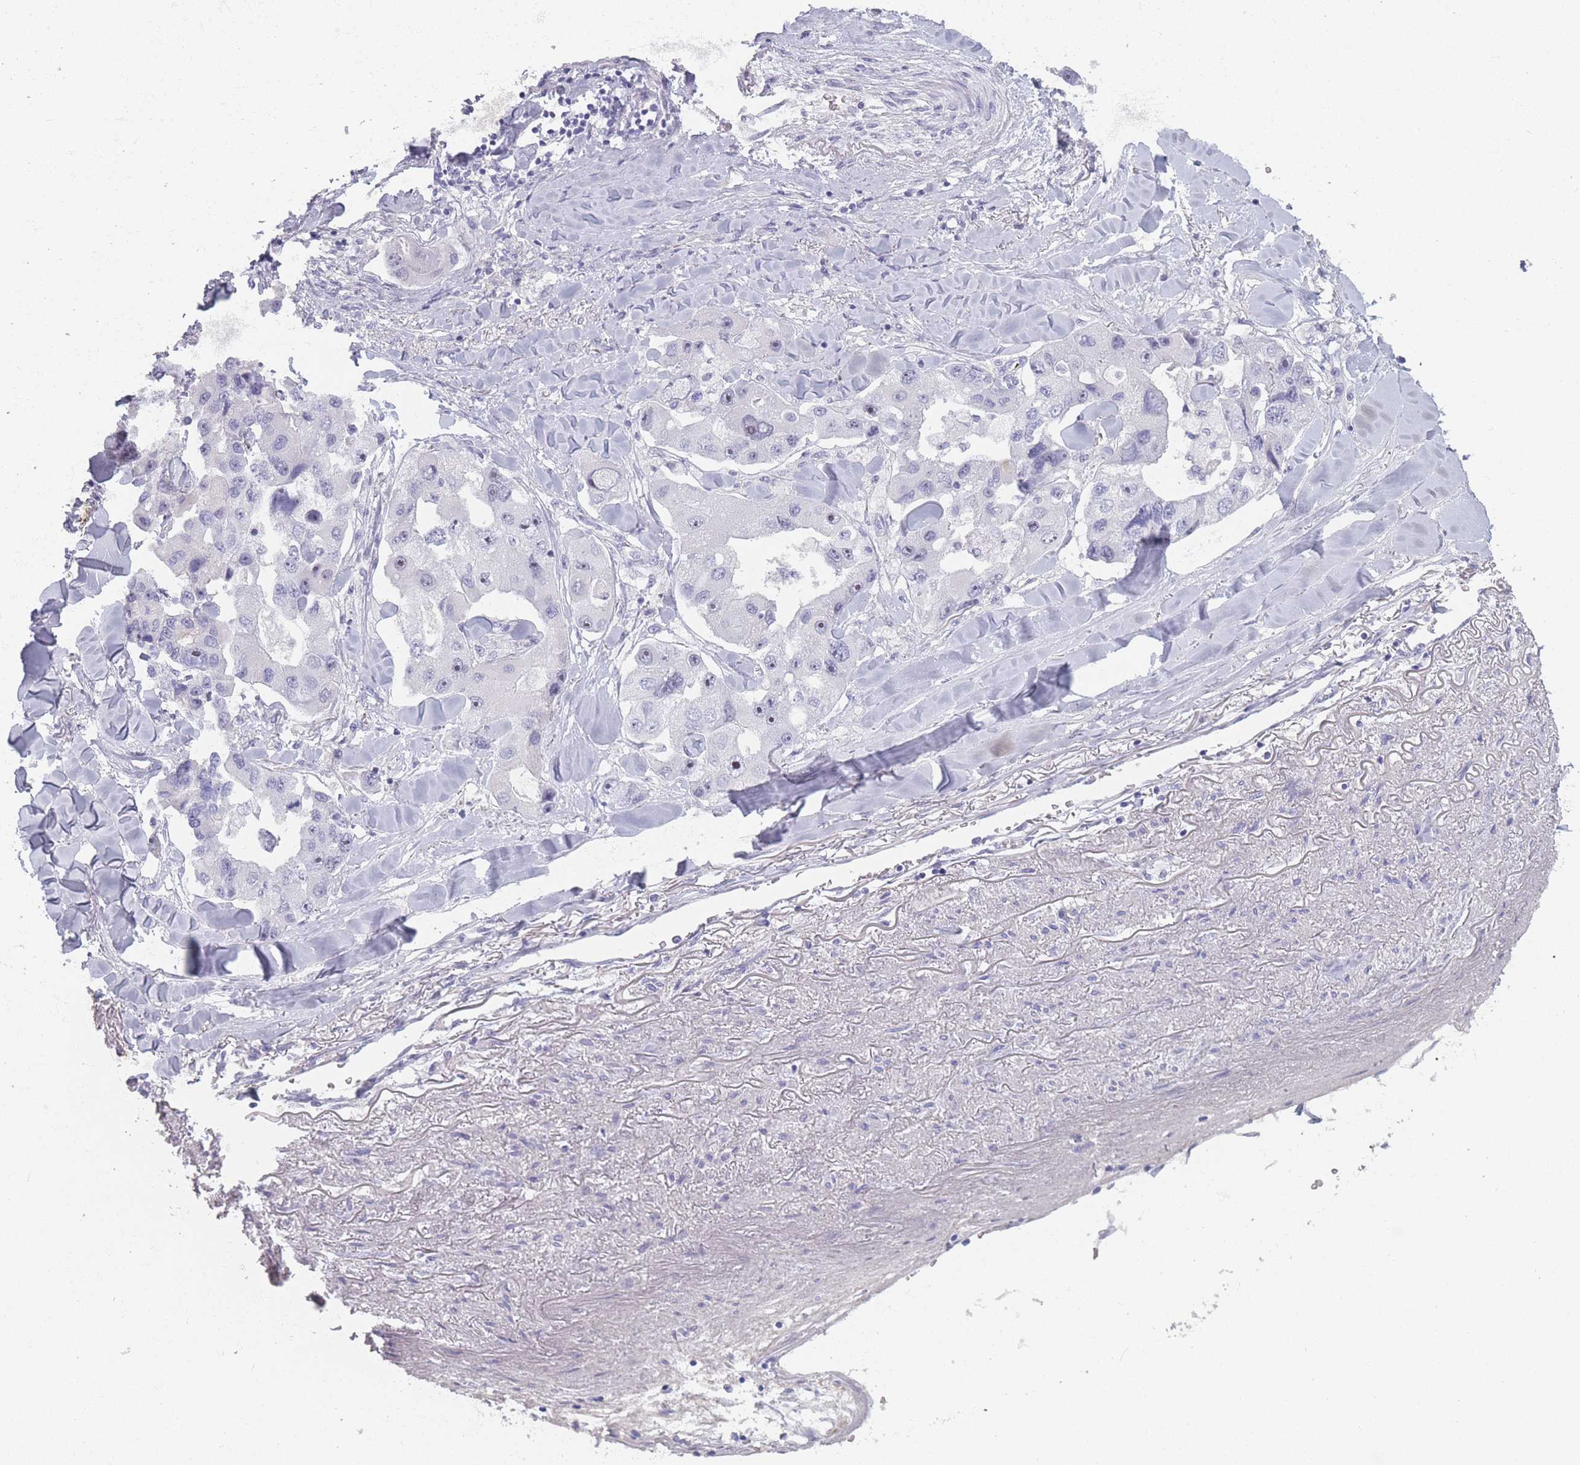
{"staining": {"intensity": "negative", "quantity": "none", "location": "none"}, "tissue": "lung cancer", "cell_type": "Tumor cells", "image_type": "cancer", "snomed": [{"axis": "morphology", "description": "Adenocarcinoma, NOS"}, {"axis": "topography", "description": "Lung"}], "caption": "The photomicrograph demonstrates no significant expression in tumor cells of lung cancer. (Stains: DAB (3,3'-diaminobenzidine) immunohistochemistry (IHC) with hematoxylin counter stain, Microscopy: brightfield microscopy at high magnification).", "gene": "ROS1", "patient": {"sex": "female", "age": 54}}